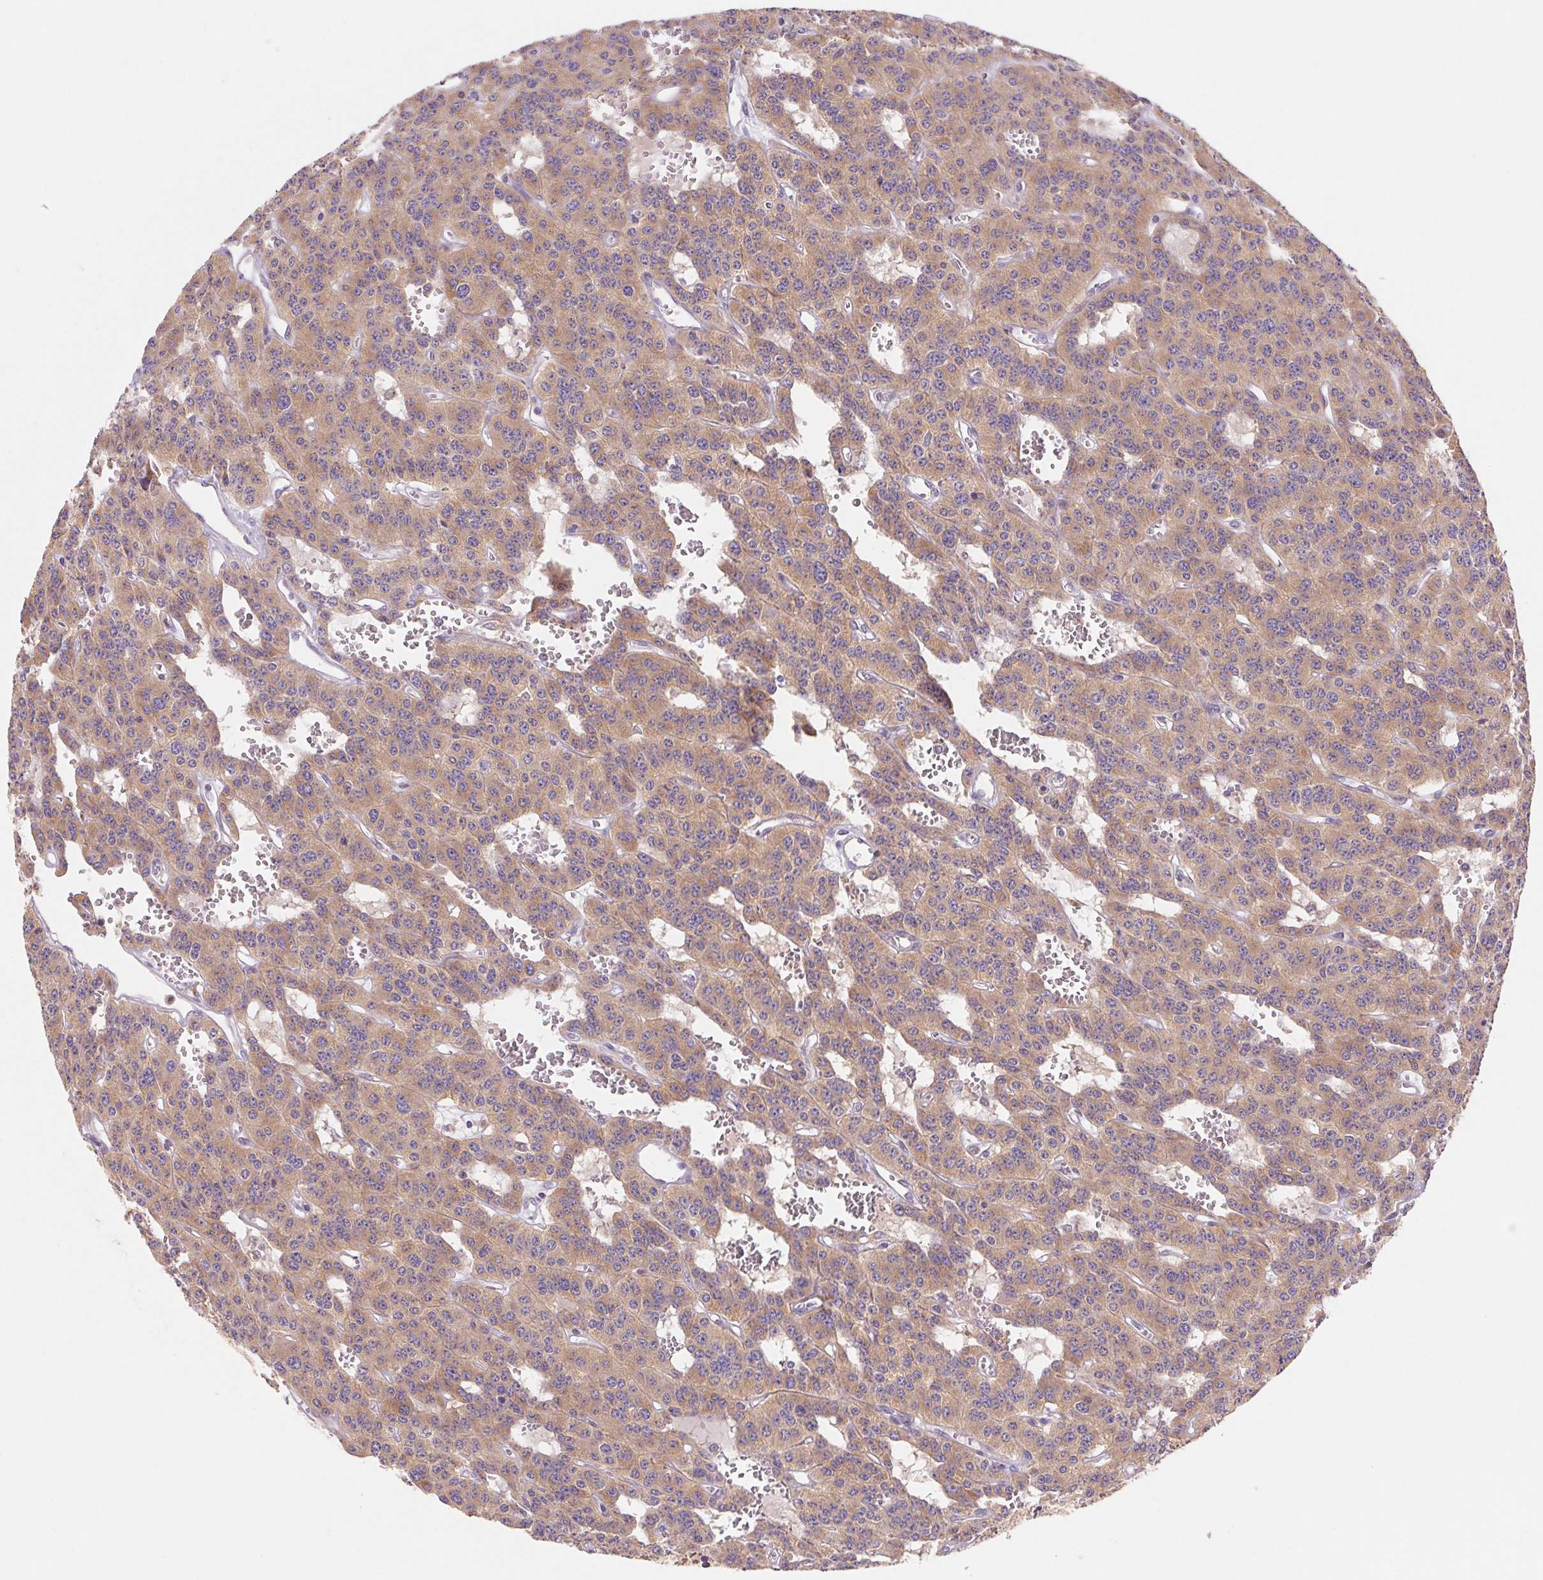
{"staining": {"intensity": "moderate", "quantity": ">75%", "location": "cytoplasmic/membranous"}, "tissue": "carcinoid", "cell_type": "Tumor cells", "image_type": "cancer", "snomed": [{"axis": "morphology", "description": "Carcinoid, malignant, NOS"}, {"axis": "topography", "description": "Lung"}], "caption": "High-magnification brightfield microscopy of malignant carcinoid stained with DAB (brown) and counterstained with hematoxylin (blue). tumor cells exhibit moderate cytoplasmic/membranous expression is identified in about>75% of cells. The staining was performed using DAB (3,3'-diaminobenzidine) to visualize the protein expression in brown, while the nuclei were stained in blue with hematoxylin (Magnification: 20x).", "gene": "RAB1A", "patient": {"sex": "female", "age": 71}}